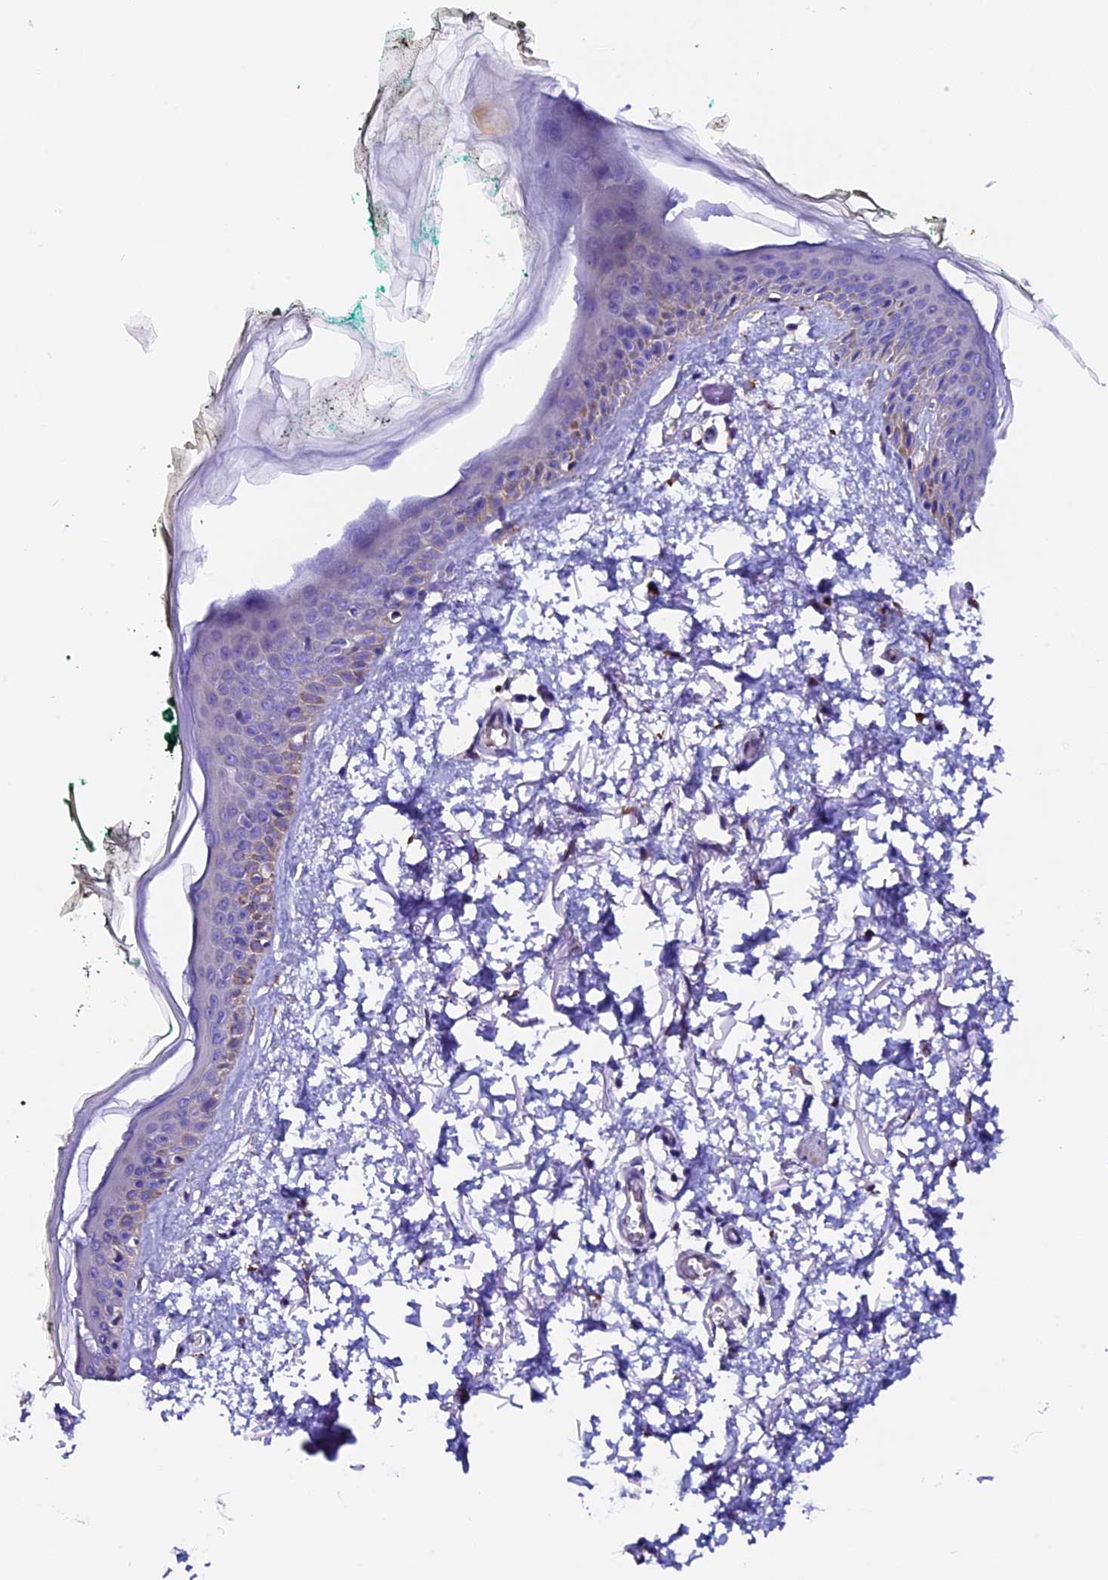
{"staining": {"intensity": "strong", "quantity": ">75%", "location": "cytoplasmic/membranous"}, "tissue": "skin", "cell_type": "Fibroblasts", "image_type": "normal", "snomed": [{"axis": "morphology", "description": "Normal tissue, NOS"}, {"axis": "topography", "description": "Skin"}], "caption": "Skin stained with DAB IHC demonstrates high levels of strong cytoplasmic/membranous expression in about >75% of fibroblasts. (DAB (3,3'-diaminobenzidine) IHC with brightfield microscopy, high magnification).", "gene": "COMTD1", "patient": {"sex": "male", "age": 62}}